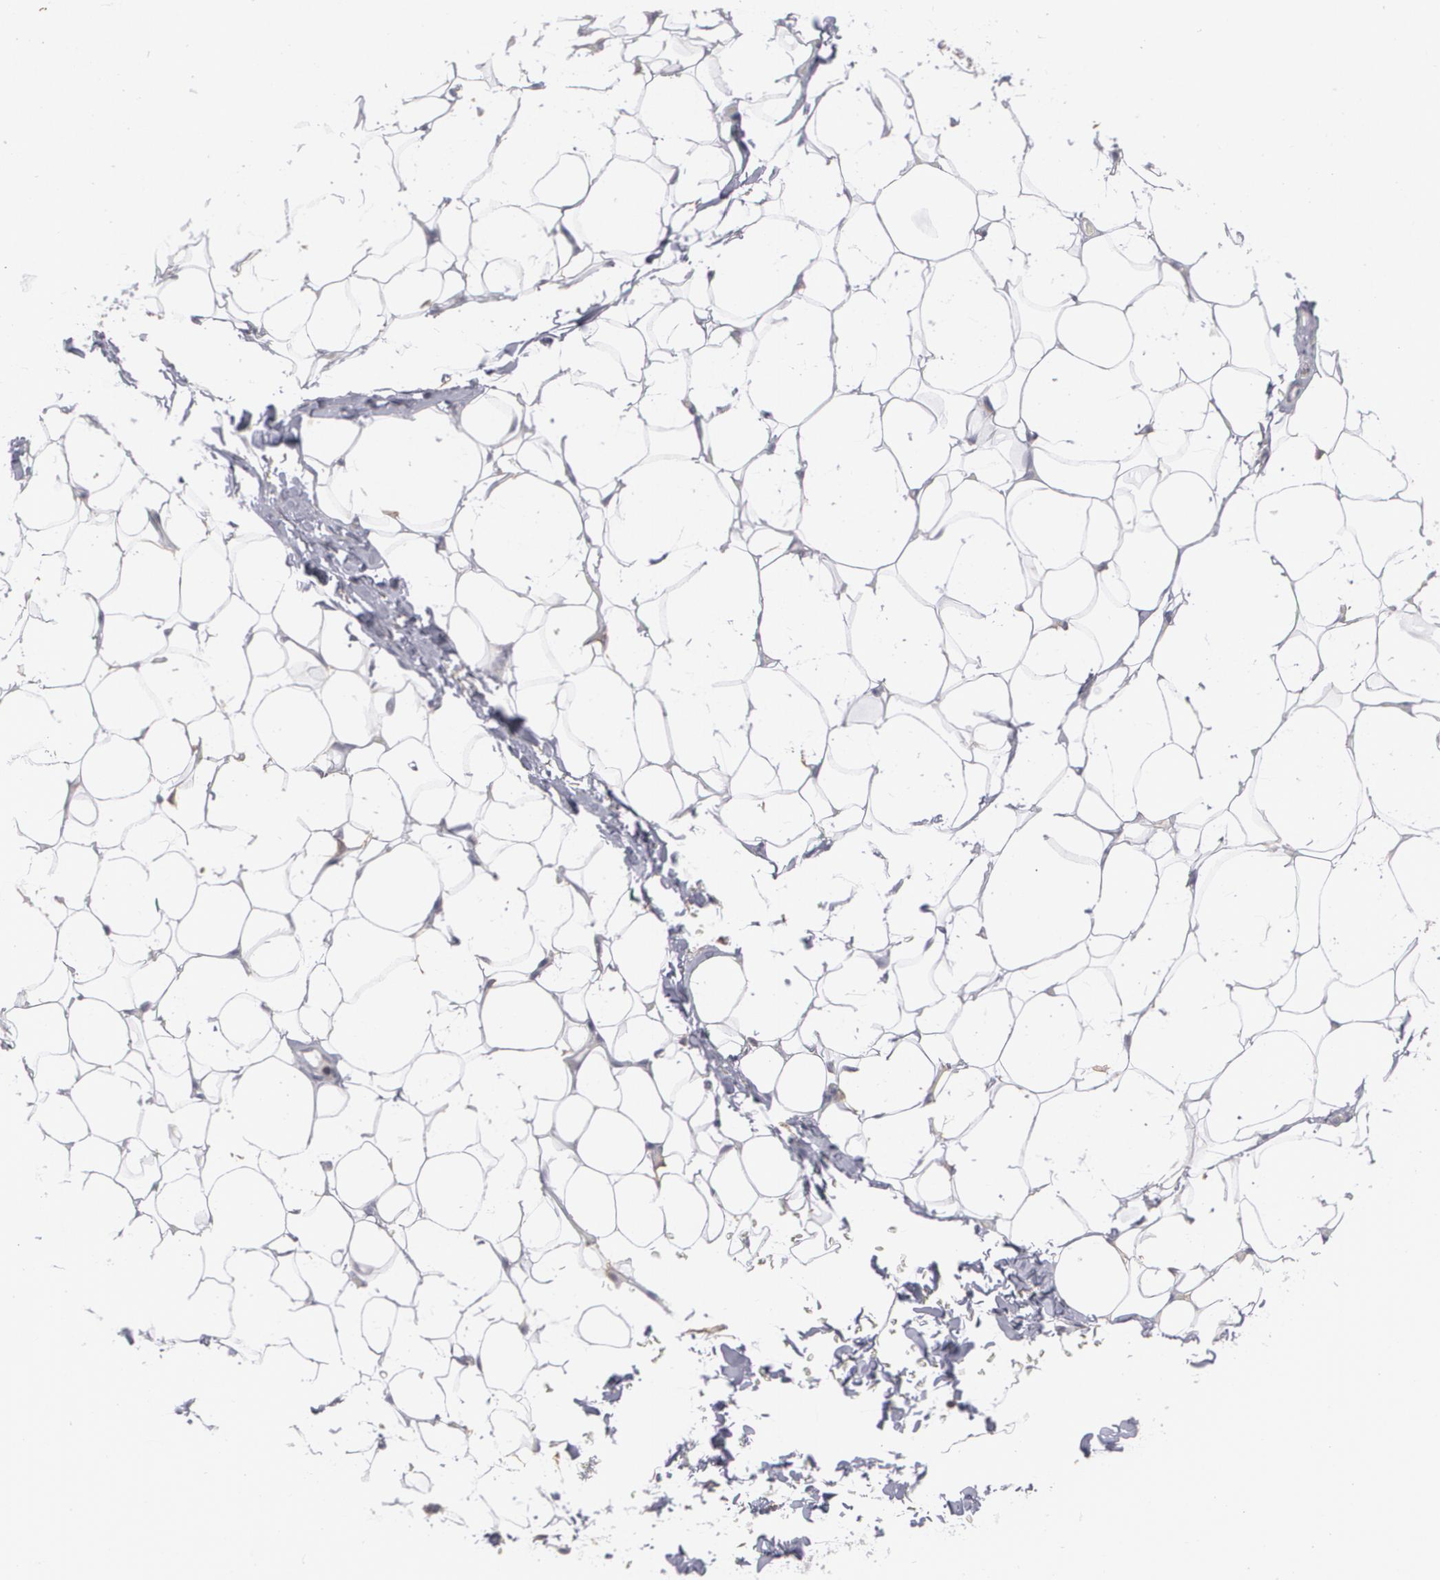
{"staining": {"intensity": "negative", "quantity": "none", "location": "none"}, "tissue": "adipose tissue", "cell_type": "Adipocytes", "image_type": "normal", "snomed": [{"axis": "morphology", "description": "Normal tissue, NOS"}, {"axis": "topography", "description": "Soft tissue"}], "caption": "The histopathology image exhibits no significant expression in adipocytes of adipose tissue.", "gene": "BMP6", "patient": {"sex": "male", "age": 26}}